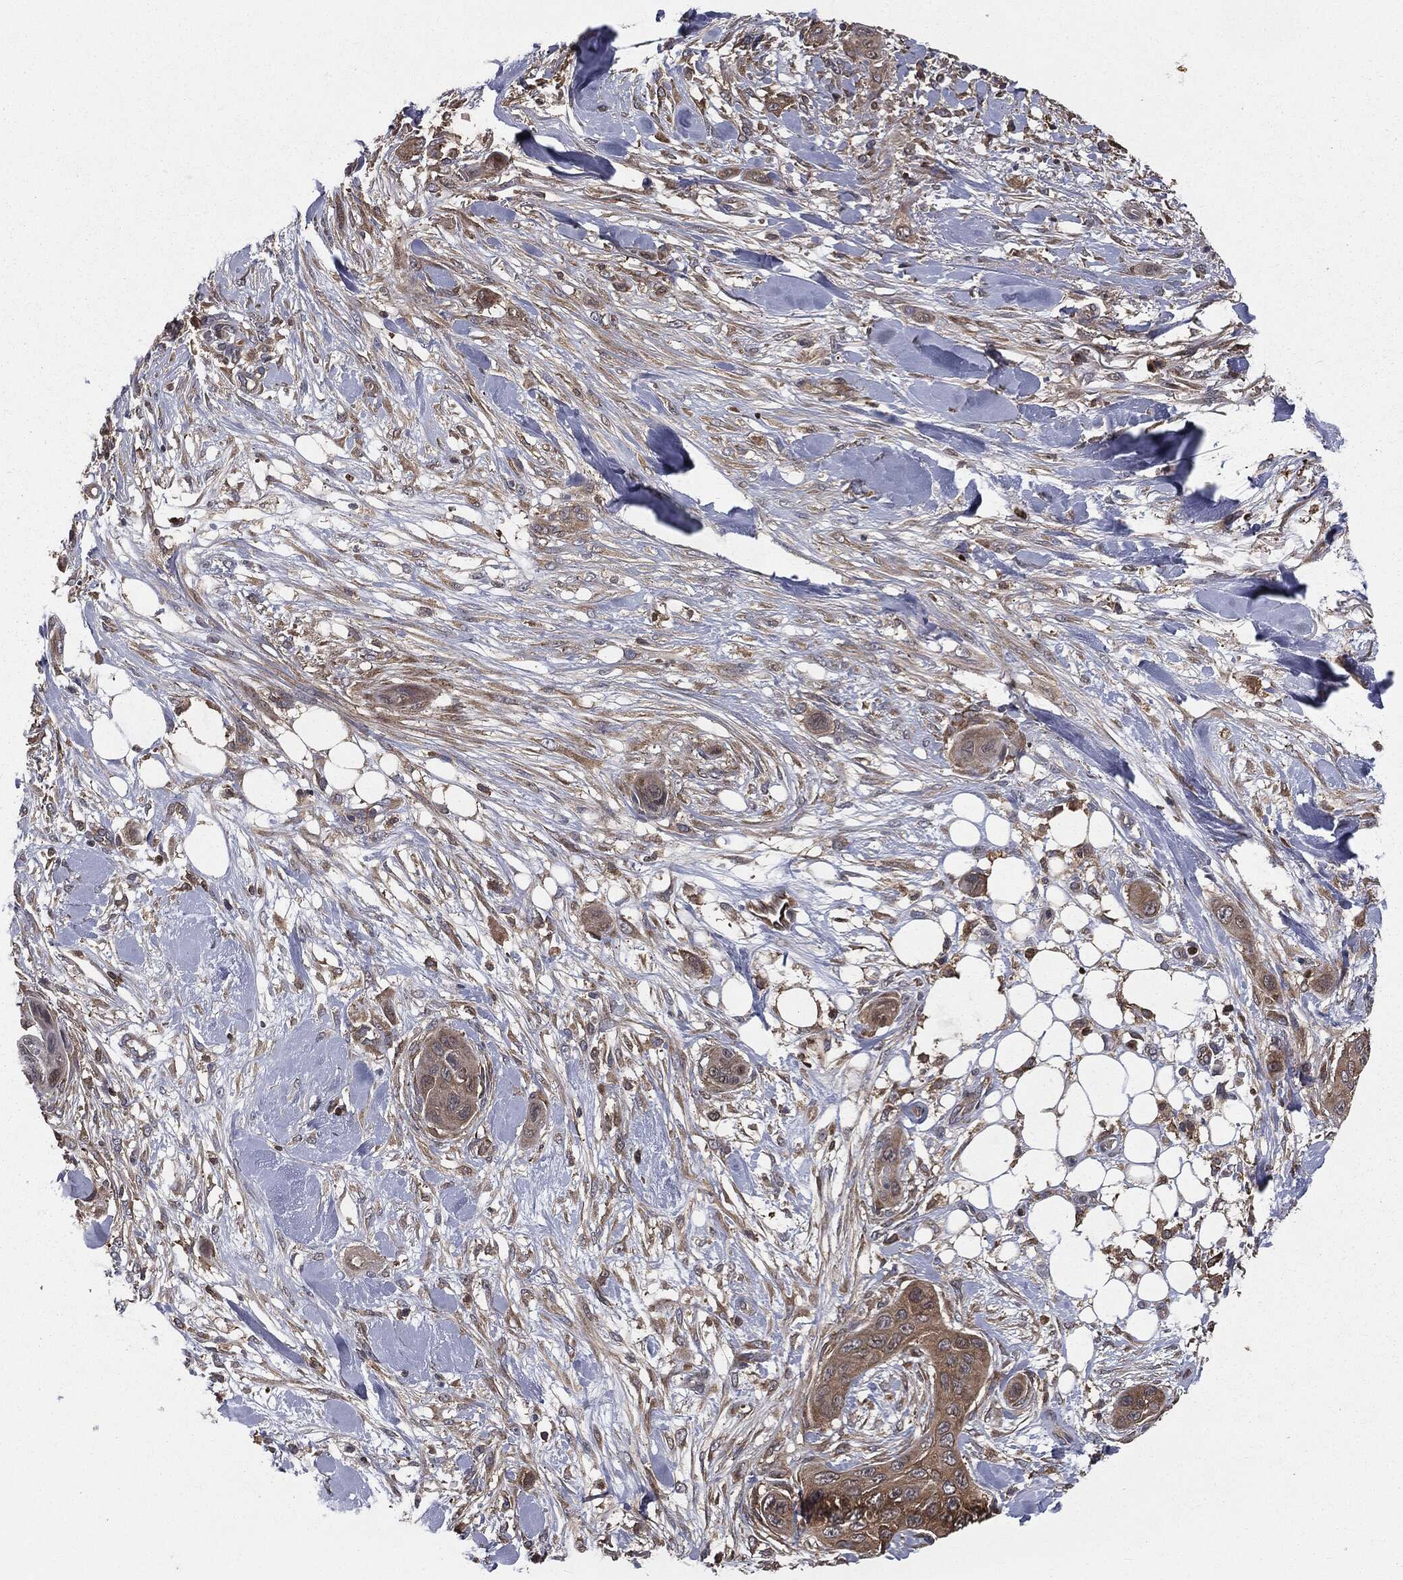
{"staining": {"intensity": "weak", "quantity": ">75%", "location": "cytoplasmic/membranous"}, "tissue": "skin cancer", "cell_type": "Tumor cells", "image_type": "cancer", "snomed": [{"axis": "morphology", "description": "Squamous cell carcinoma, NOS"}, {"axis": "topography", "description": "Skin"}], "caption": "DAB (3,3'-diaminobenzidine) immunohistochemical staining of squamous cell carcinoma (skin) reveals weak cytoplasmic/membranous protein staining in approximately >75% of tumor cells.", "gene": "GNB5", "patient": {"sex": "male", "age": 78}}